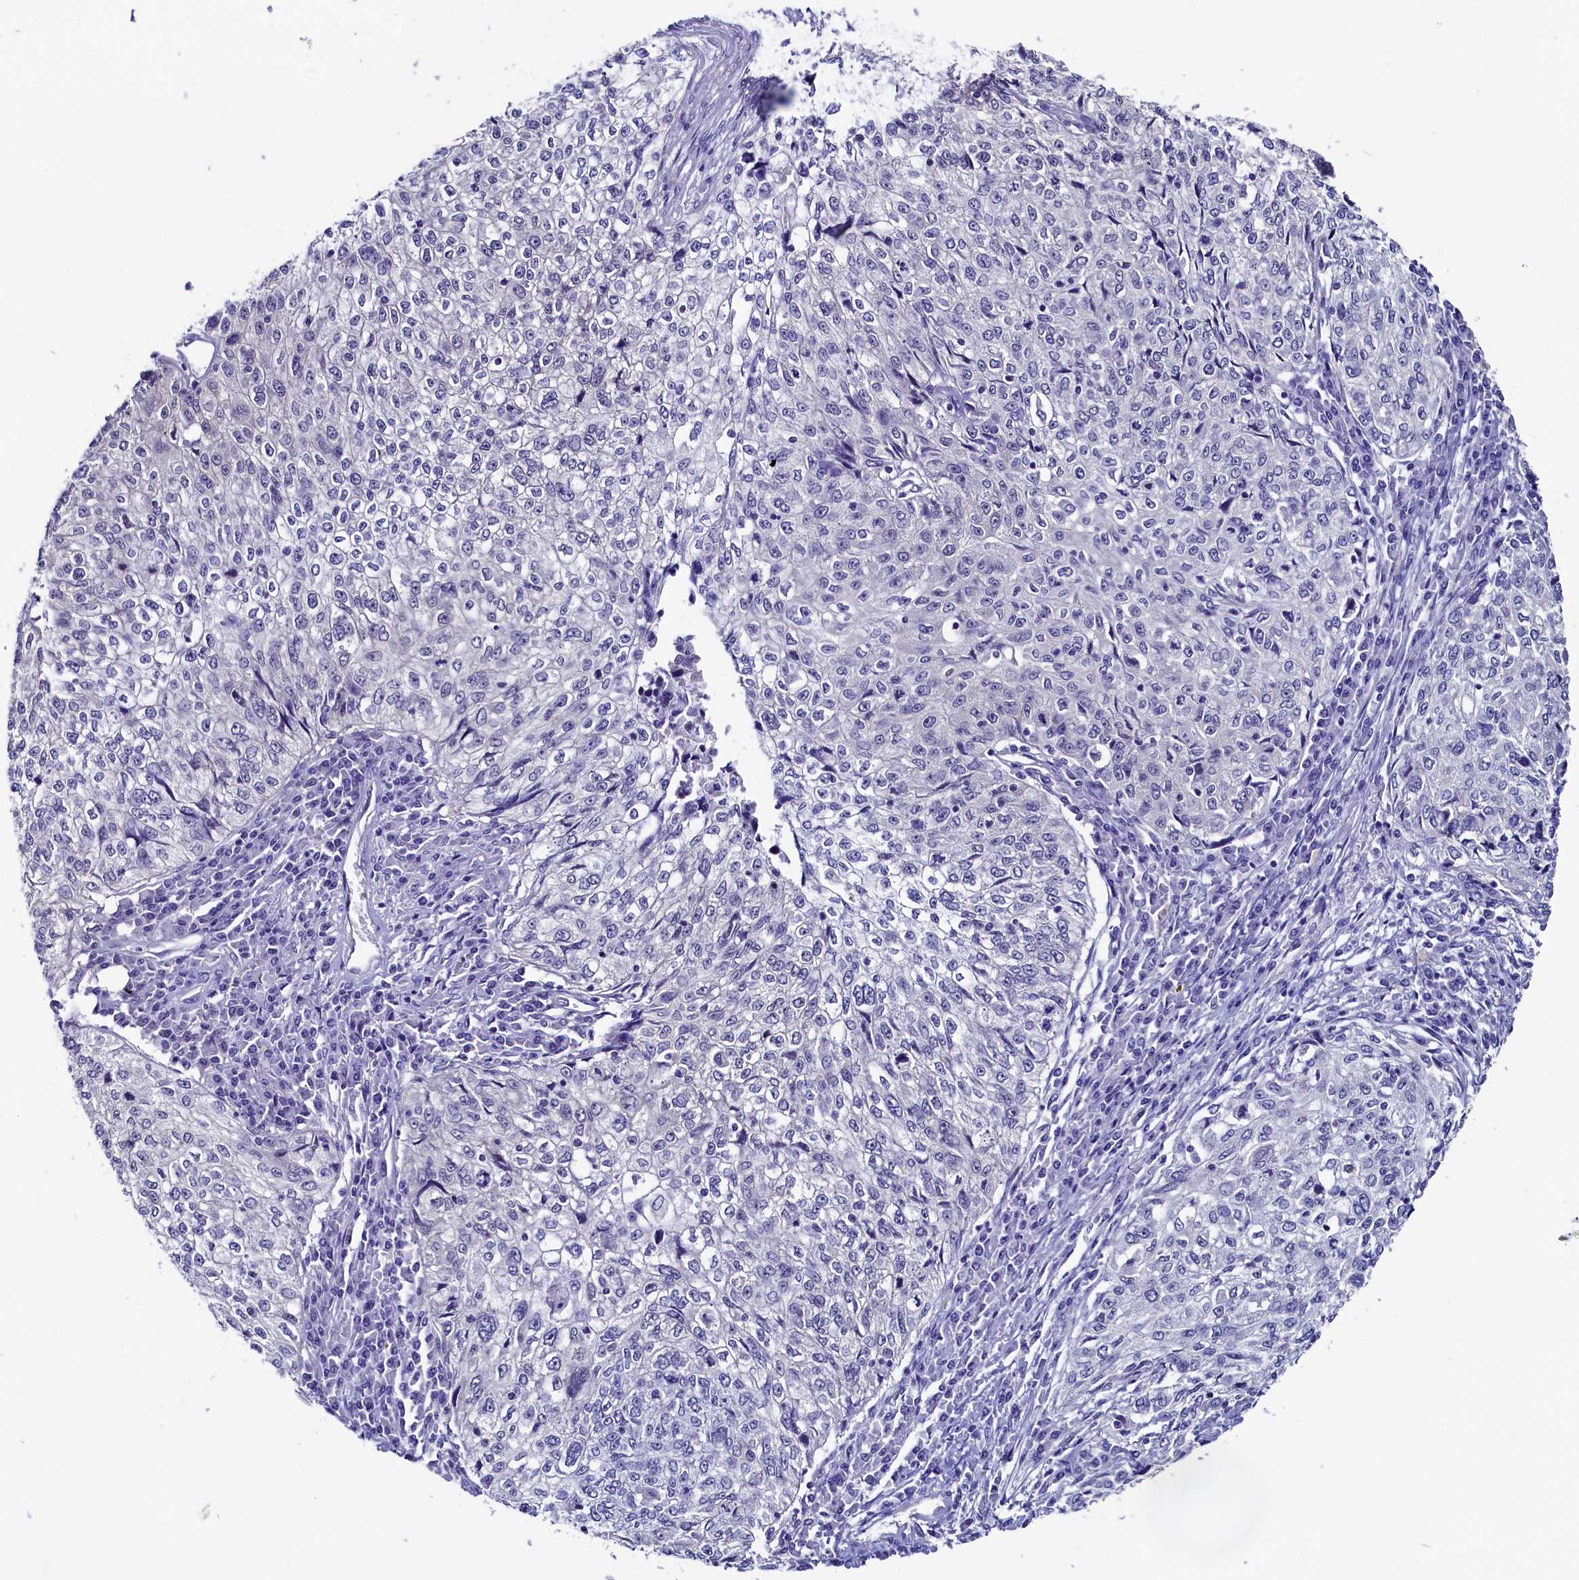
{"staining": {"intensity": "negative", "quantity": "none", "location": "none"}, "tissue": "cervical cancer", "cell_type": "Tumor cells", "image_type": "cancer", "snomed": [{"axis": "morphology", "description": "Squamous cell carcinoma, NOS"}, {"axis": "topography", "description": "Cervix"}], "caption": "DAB immunohistochemical staining of human squamous cell carcinoma (cervical) displays no significant expression in tumor cells. (DAB (3,3'-diaminobenzidine) IHC, high magnification).", "gene": "CIAPIN1", "patient": {"sex": "female", "age": 57}}